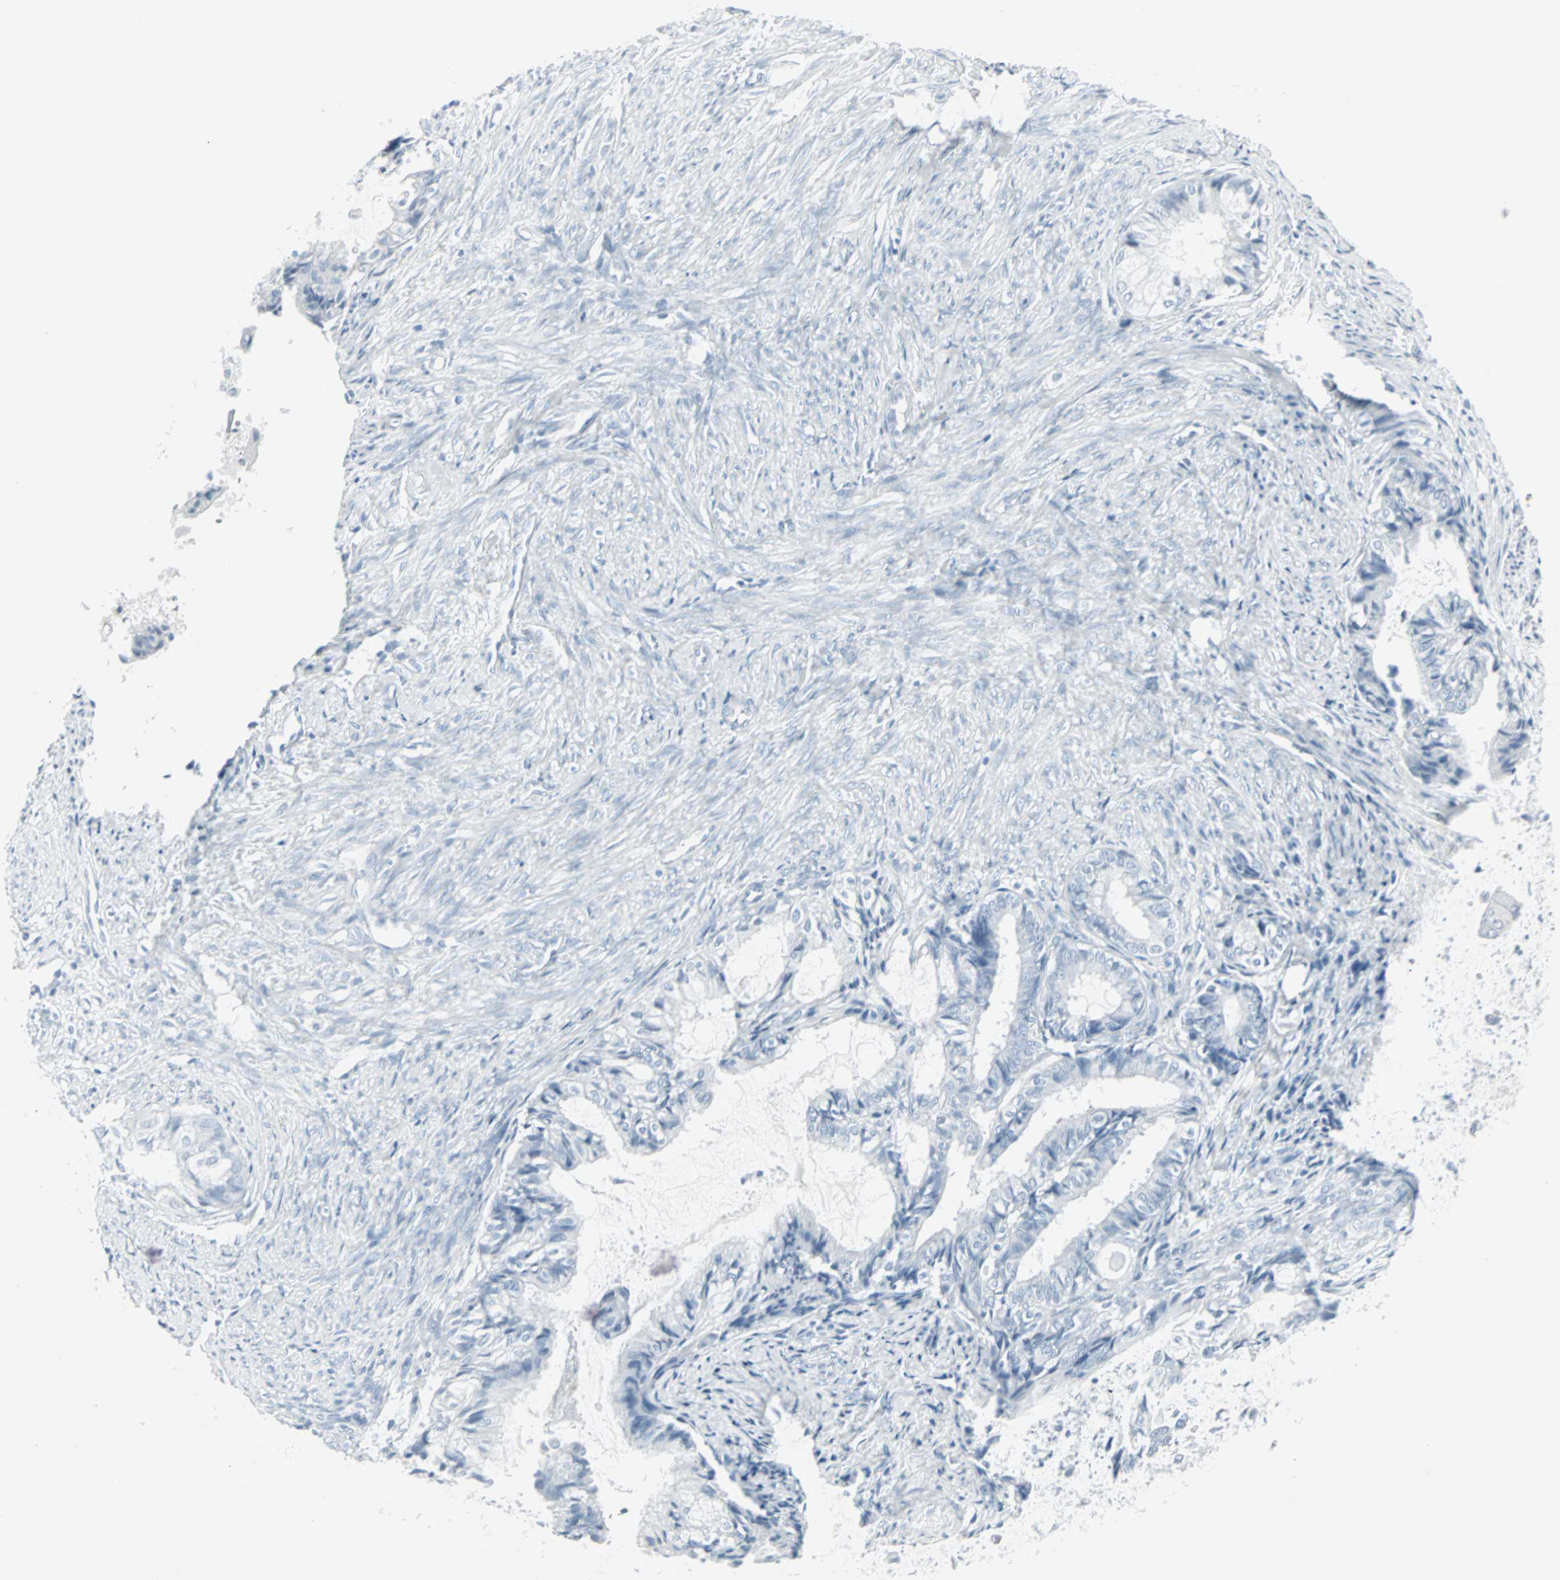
{"staining": {"intensity": "negative", "quantity": "none", "location": "none"}, "tissue": "cervical cancer", "cell_type": "Tumor cells", "image_type": "cancer", "snomed": [{"axis": "morphology", "description": "Normal tissue, NOS"}, {"axis": "morphology", "description": "Adenocarcinoma, NOS"}, {"axis": "topography", "description": "Cervix"}, {"axis": "topography", "description": "Endometrium"}], "caption": "This is a photomicrograph of immunohistochemistry (IHC) staining of cervical adenocarcinoma, which shows no expression in tumor cells.", "gene": "LANCL3", "patient": {"sex": "female", "age": 86}}